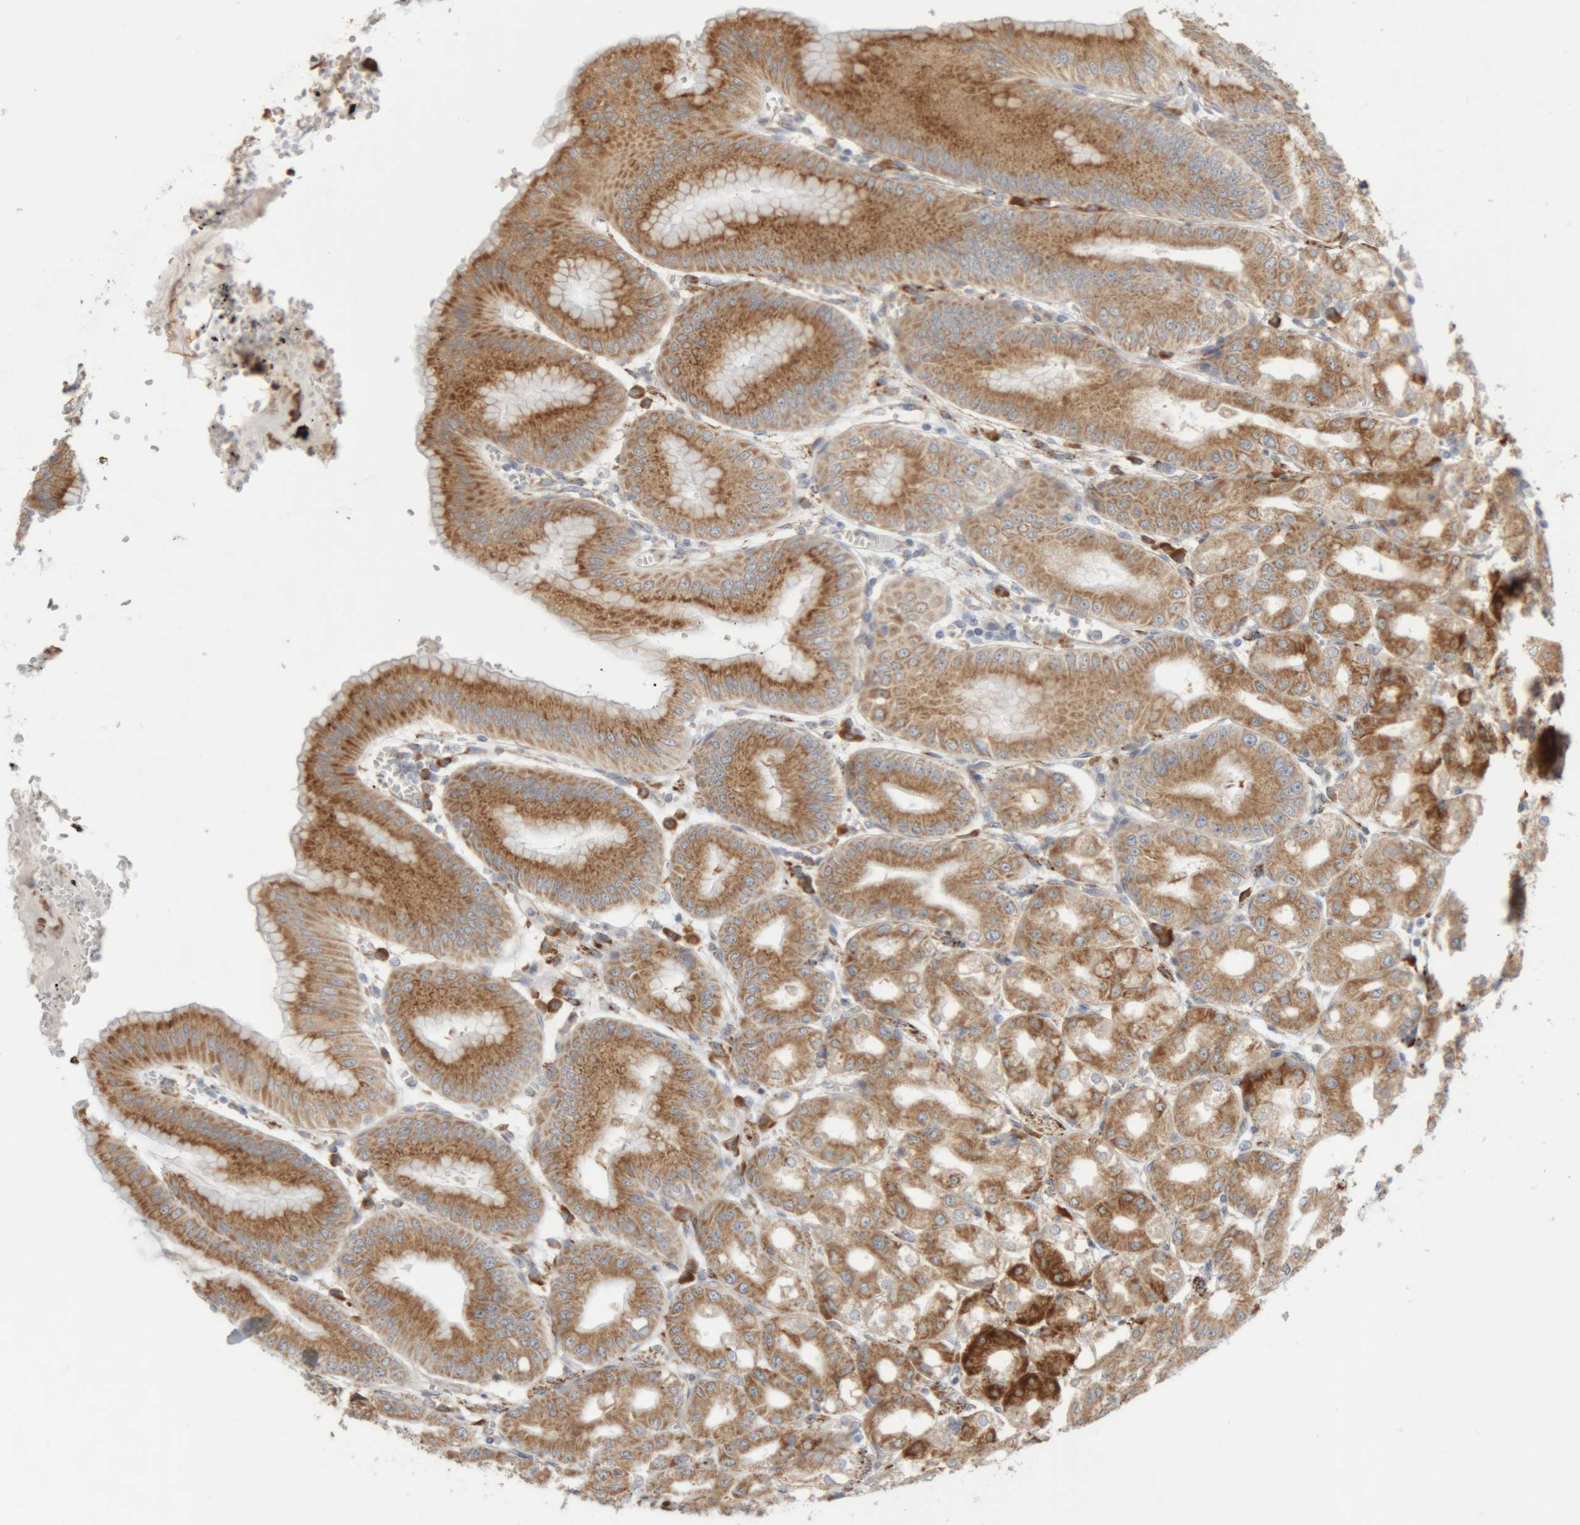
{"staining": {"intensity": "moderate", "quantity": ">75%", "location": "cytoplasmic/membranous"}, "tissue": "stomach", "cell_type": "Glandular cells", "image_type": "normal", "snomed": [{"axis": "morphology", "description": "Normal tissue, NOS"}, {"axis": "topography", "description": "Stomach, lower"}], "caption": "This image shows immunohistochemistry staining of normal human stomach, with medium moderate cytoplasmic/membranous staining in about >75% of glandular cells.", "gene": "RPN2", "patient": {"sex": "male", "age": 71}}